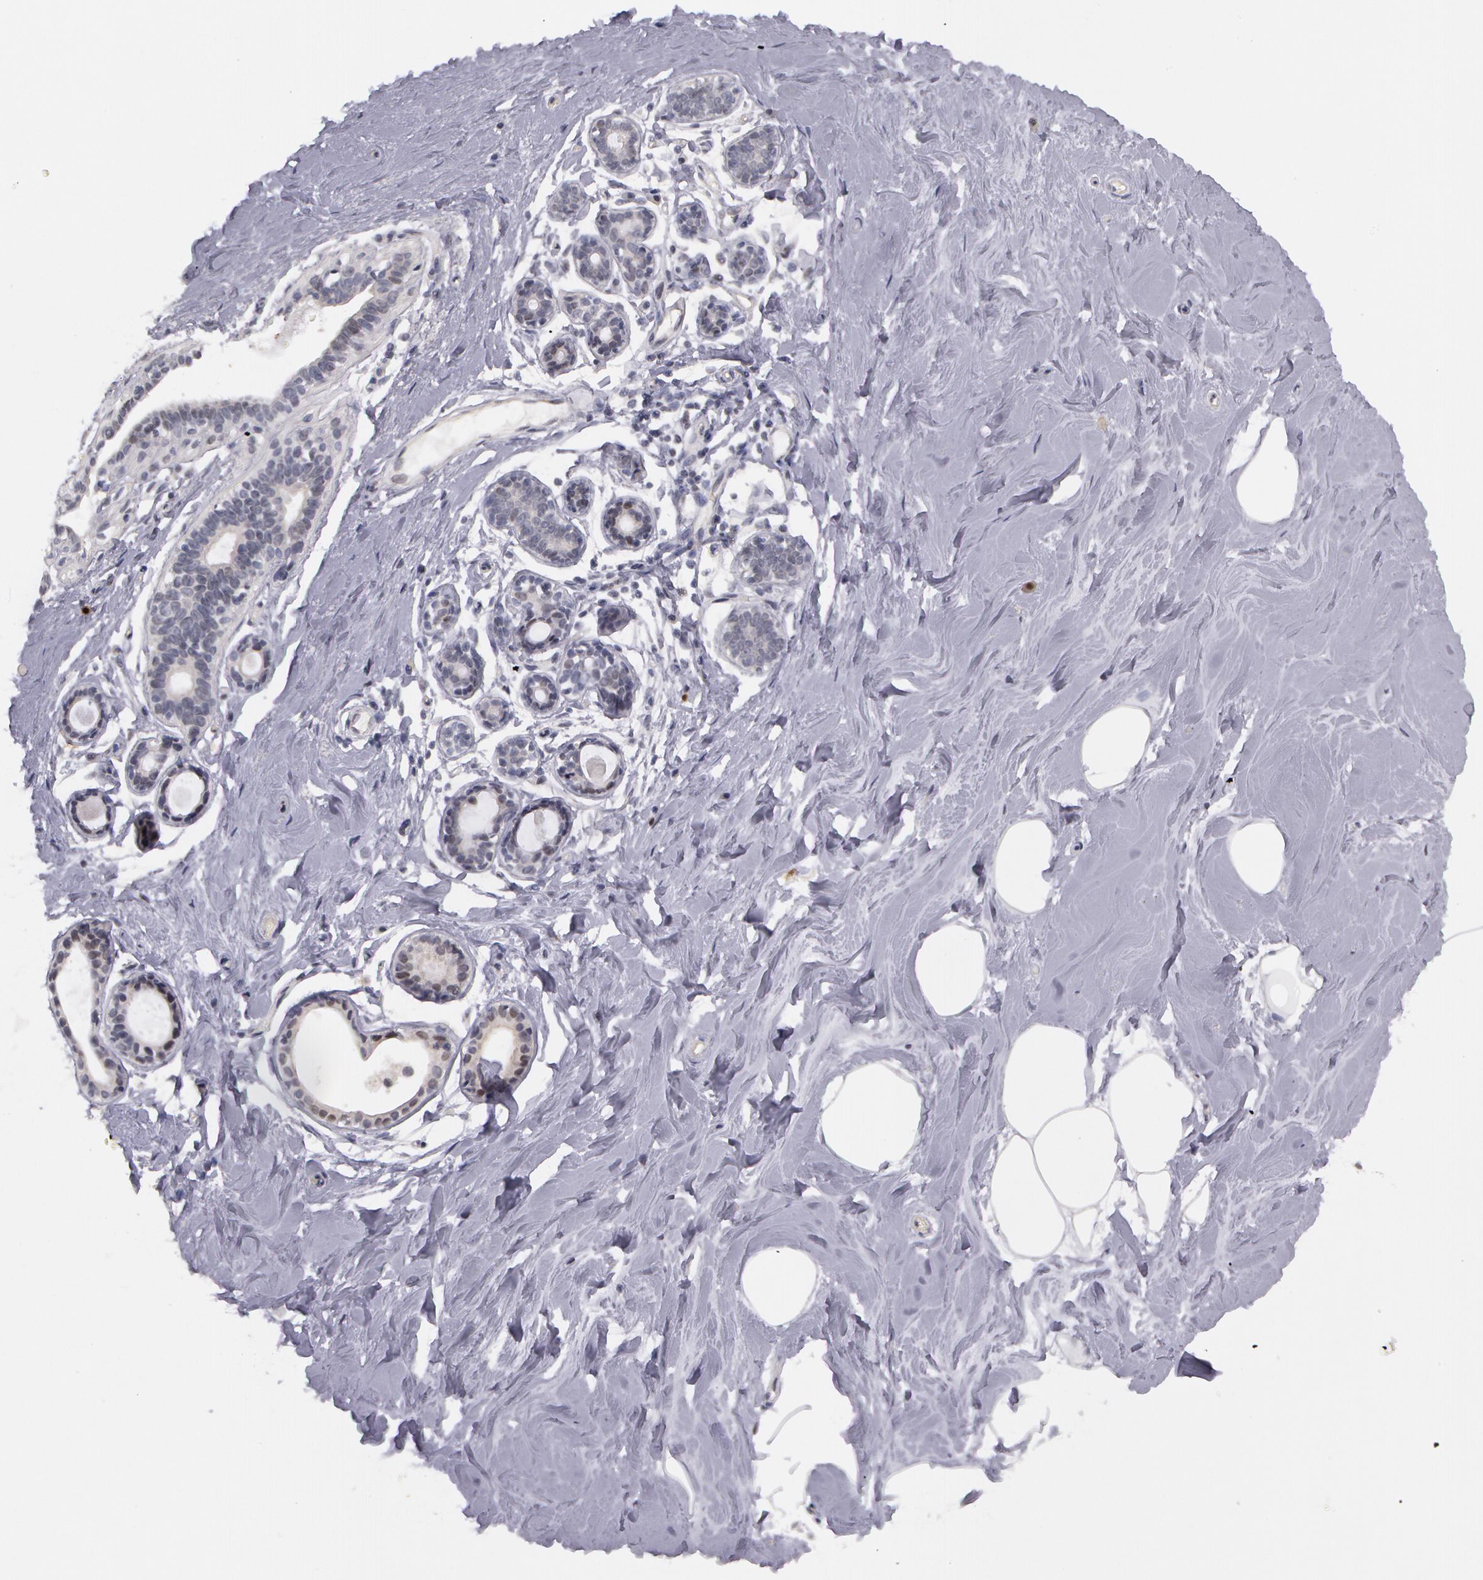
{"staining": {"intensity": "negative", "quantity": "none", "location": "none"}, "tissue": "adipose tissue", "cell_type": "Adipocytes", "image_type": "normal", "snomed": [{"axis": "morphology", "description": "Normal tissue, NOS"}, {"axis": "topography", "description": "Breast"}], "caption": "High magnification brightfield microscopy of benign adipose tissue stained with DAB (3,3'-diaminobenzidine) (brown) and counterstained with hematoxylin (blue): adipocytes show no significant positivity. The staining is performed using DAB (3,3'-diaminobenzidine) brown chromogen with nuclei counter-stained in using hematoxylin.", "gene": "PRICKLE1", "patient": {"sex": "female", "age": 44}}